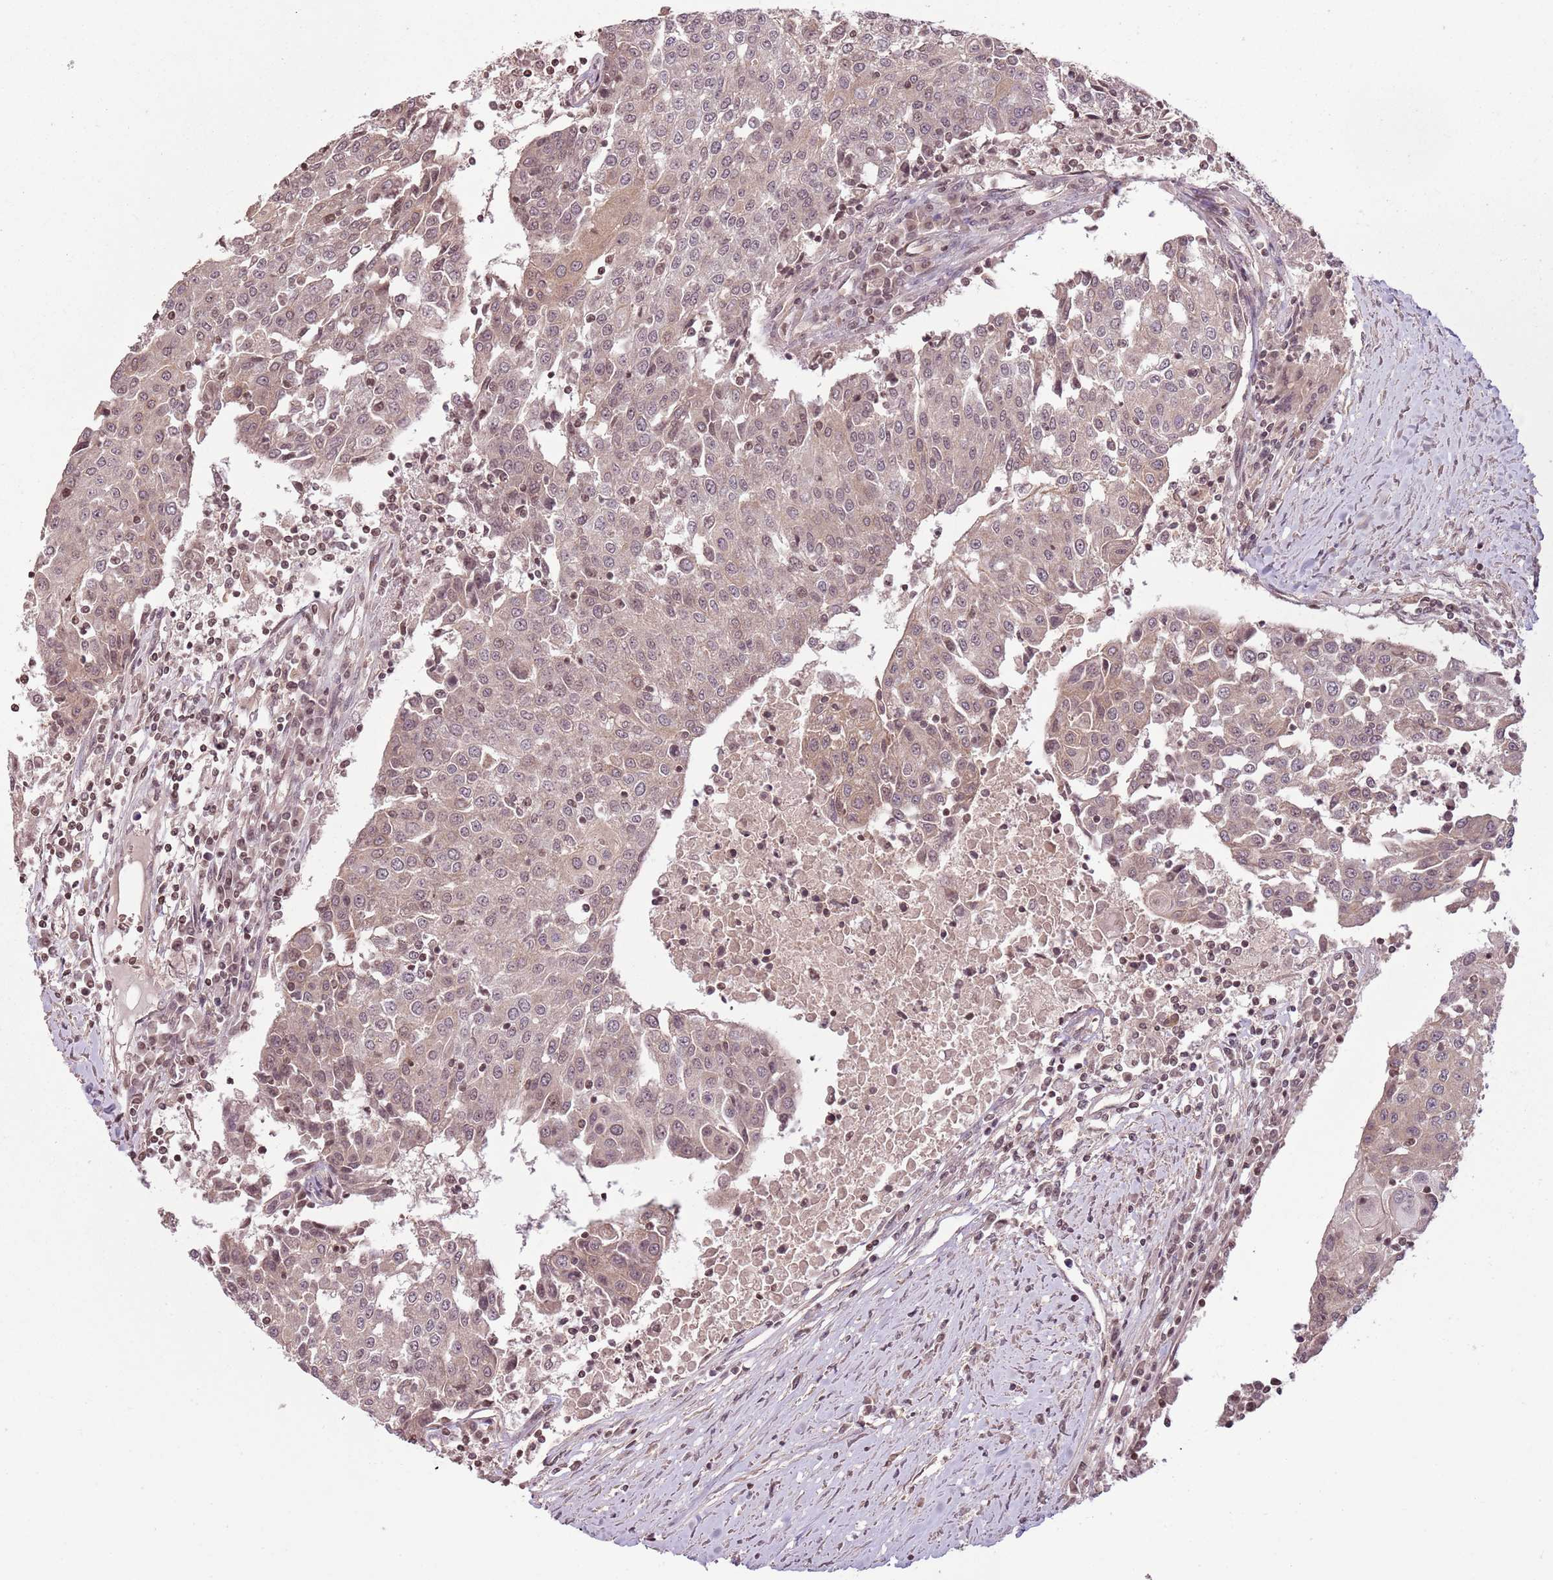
{"staining": {"intensity": "weak", "quantity": ">75%", "location": "cytoplasmic/membranous,nuclear"}, "tissue": "urothelial cancer", "cell_type": "Tumor cells", "image_type": "cancer", "snomed": [{"axis": "morphology", "description": "Urothelial carcinoma, High grade"}, {"axis": "topography", "description": "Urinary bladder"}], "caption": "Immunohistochemistry (IHC) image of human high-grade urothelial carcinoma stained for a protein (brown), which reveals low levels of weak cytoplasmic/membranous and nuclear staining in approximately >75% of tumor cells.", "gene": "CAPN9", "patient": {"sex": "female", "age": 85}}